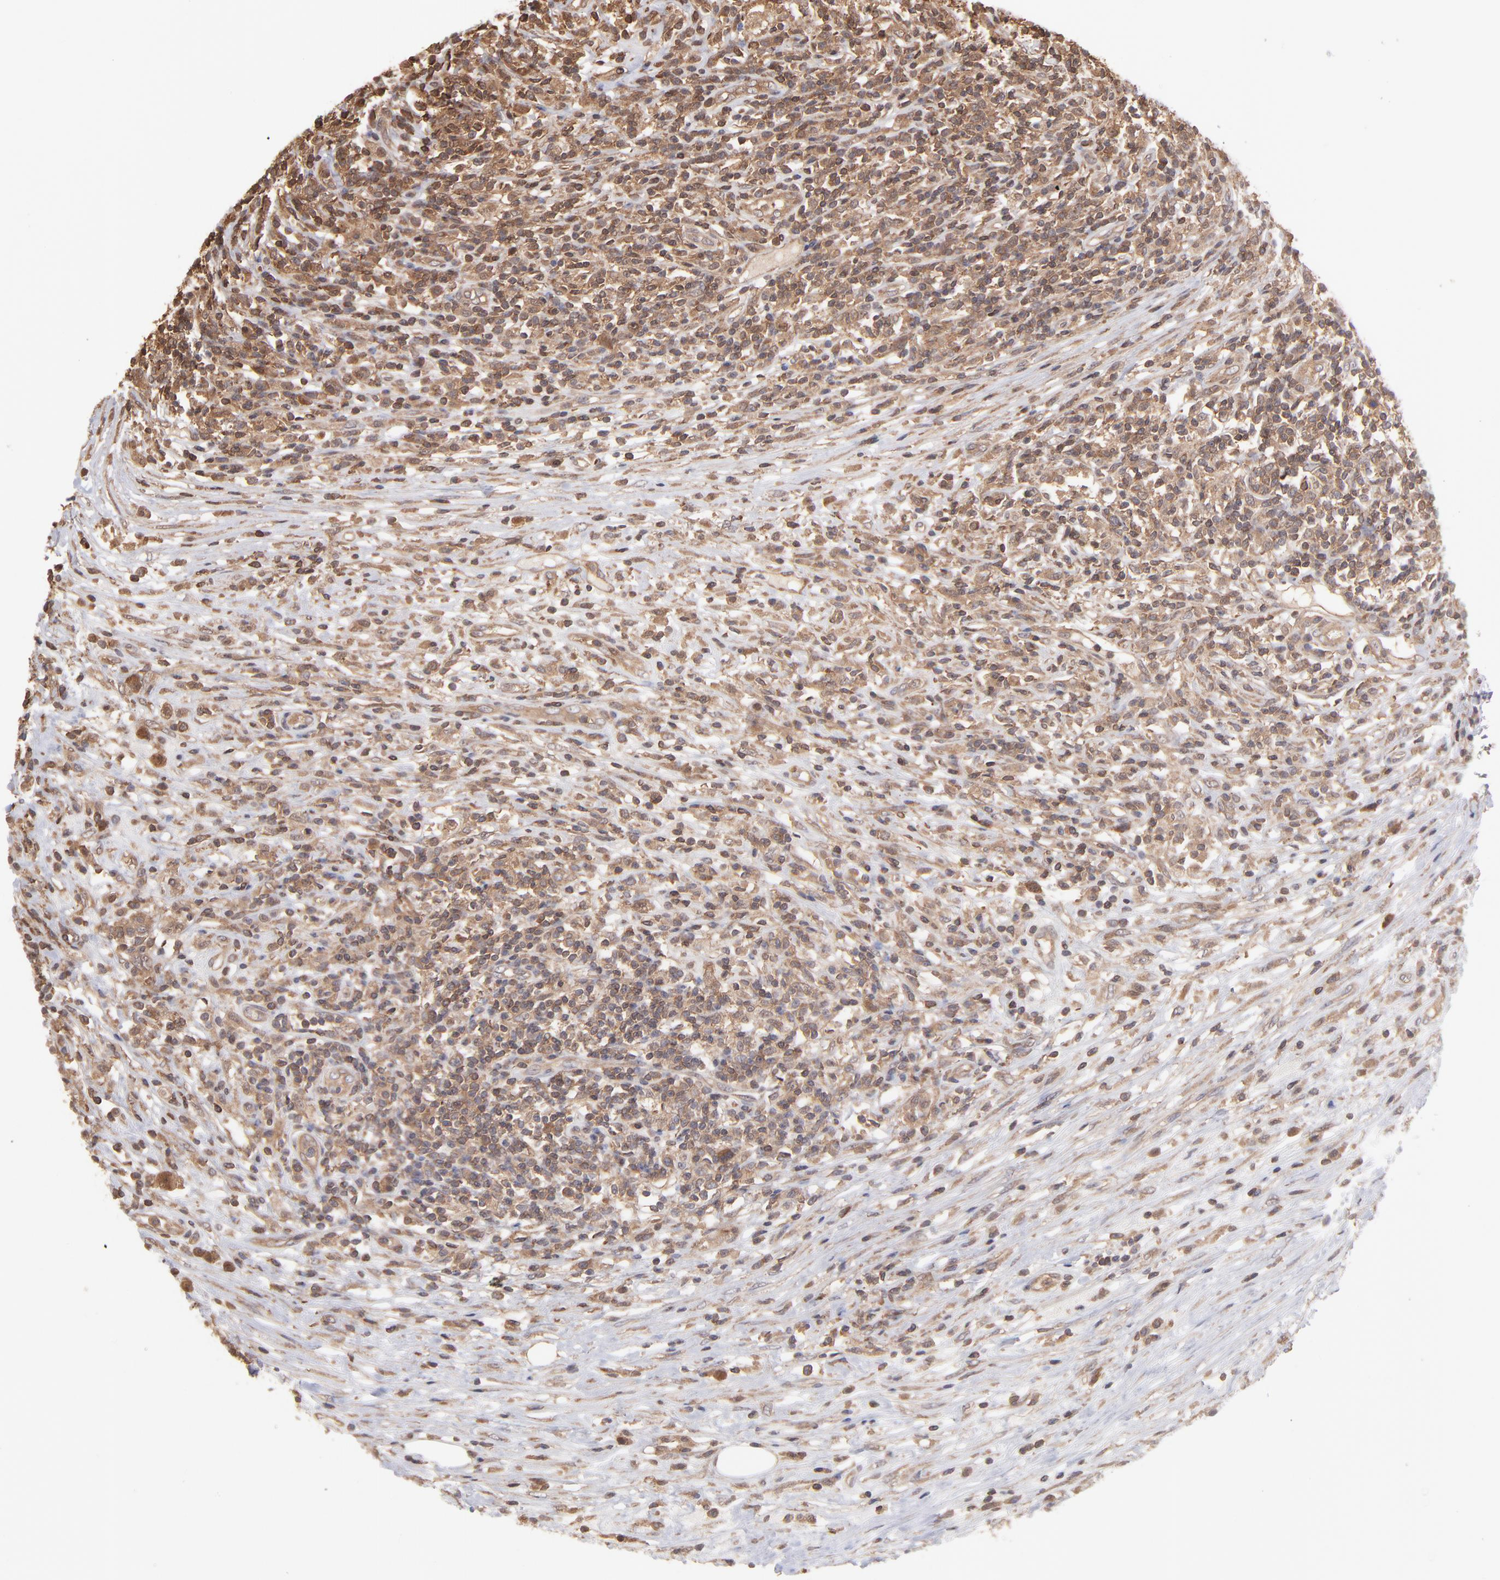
{"staining": {"intensity": "moderate", "quantity": ">75%", "location": "cytoplasmic/membranous"}, "tissue": "lymphoma", "cell_type": "Tumor cells", "image_type": "cancer", "snomed": [{"axis": "morphology", "description": "Malignant lymphoma, non-Hodgkin's type, High grade"}, {"axis": "topography", "description": "Lymph node"}], "caption": "IHC of human lymphoma exhibits medium levels of moderate cytoplasmic/membranous expression in approximately >75% of tumor cells. The protein is shown in brown color, while the nuclei are stained blue.", "gene": "MAP2K2", "patient": {"sex": "female", "age": 84}}